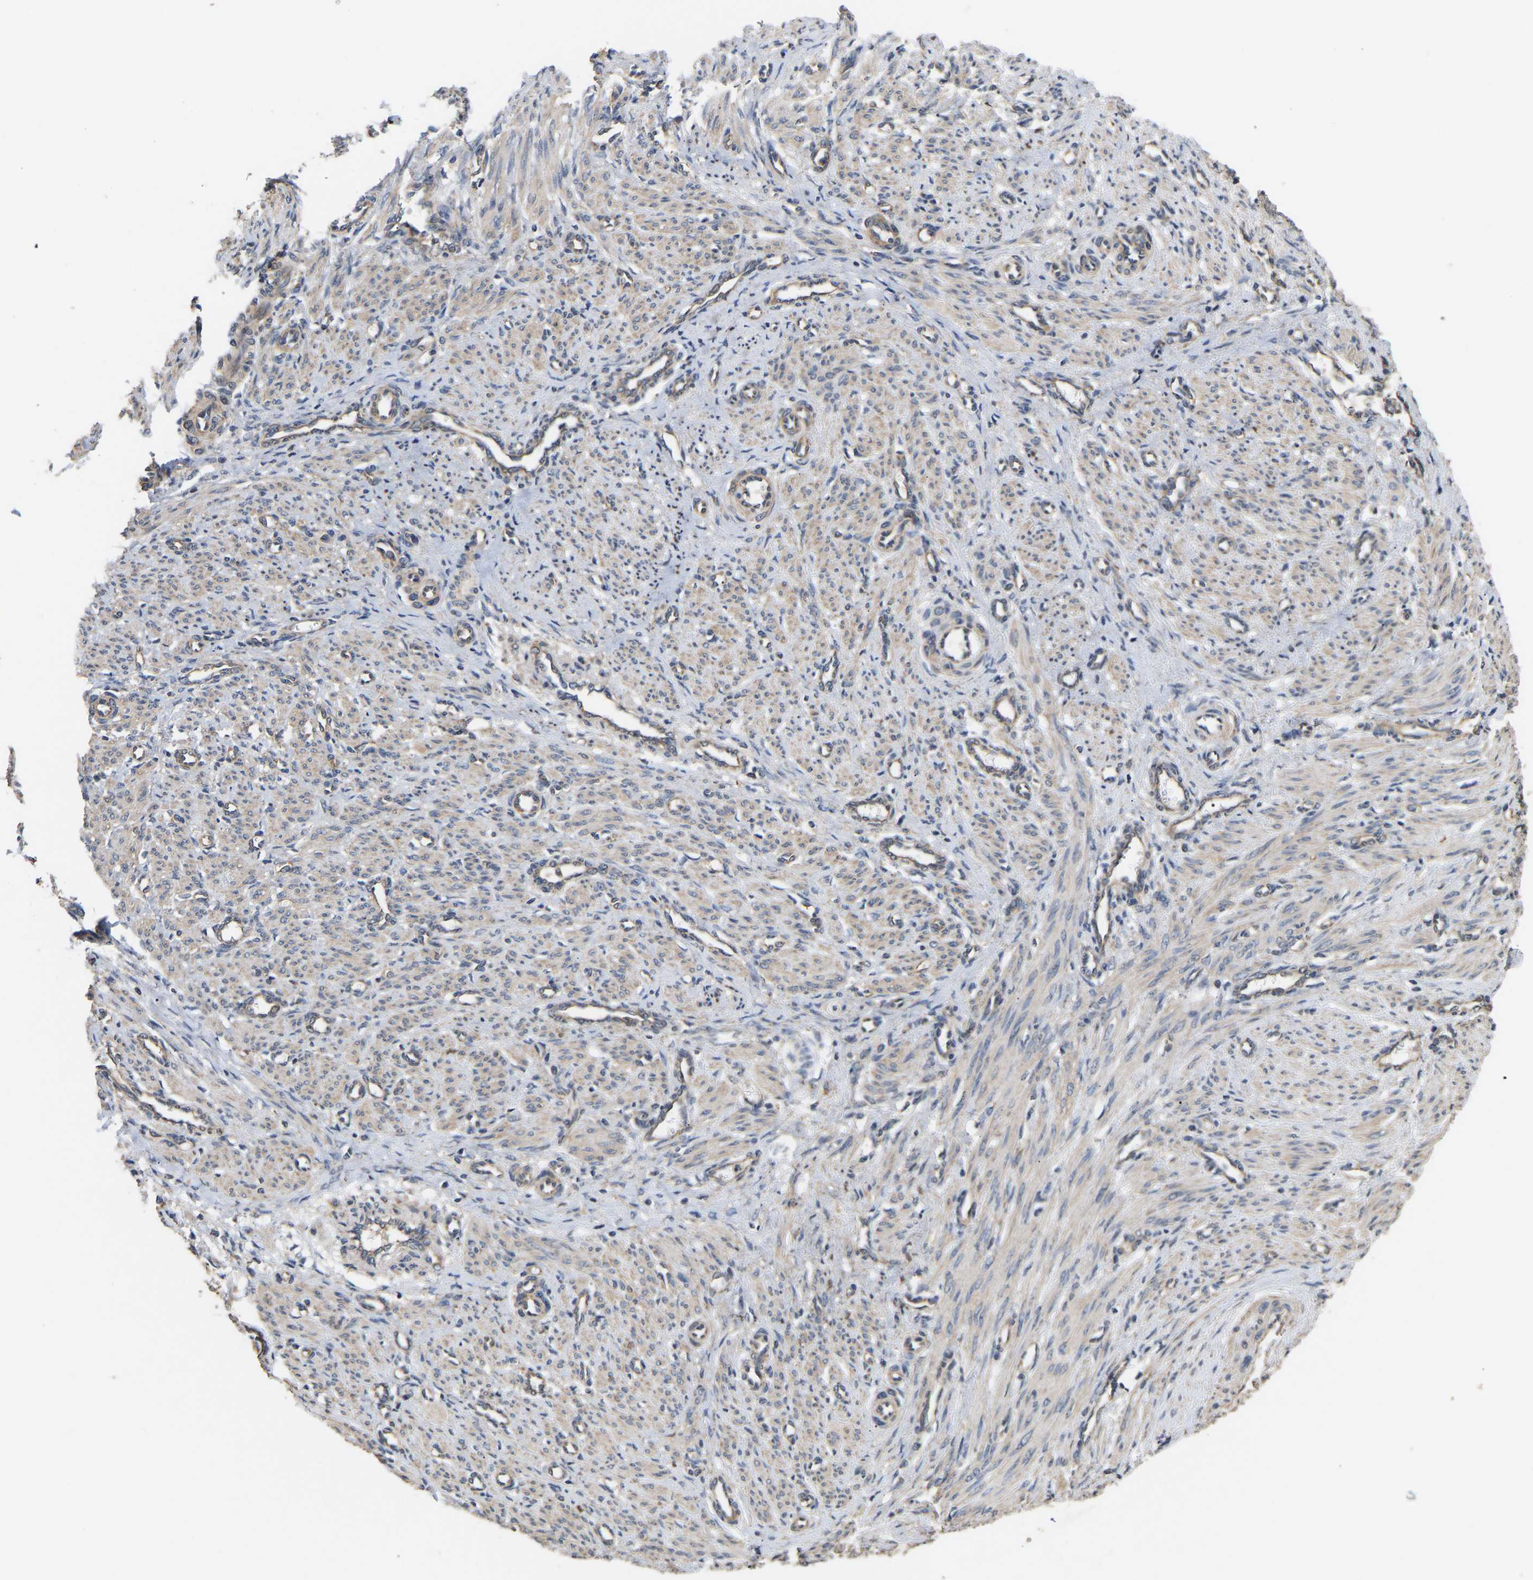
{"staining": {"intensity": "weak", "quantity": "25%-75%", "location": "cytoplasmic/membranous"}, "tissue": "smooth muscle", "cell_type": "Smooth muscle cells", "image_type": "normal", "snomed": [{"axis": "morphology", "description": "Normal tissue, NOS"}, {"axis": "topography", "description": "Endometrium"}], "caption": "Immunohistochemistry of unremarkable smooth muscle demonstrates low levels of weak cytoplasmic/membranous expression in approximately 25%-75% of smooth muscle cells.", "gene": "AIMP2", "patient": {"sex": "female", "age": 33}}